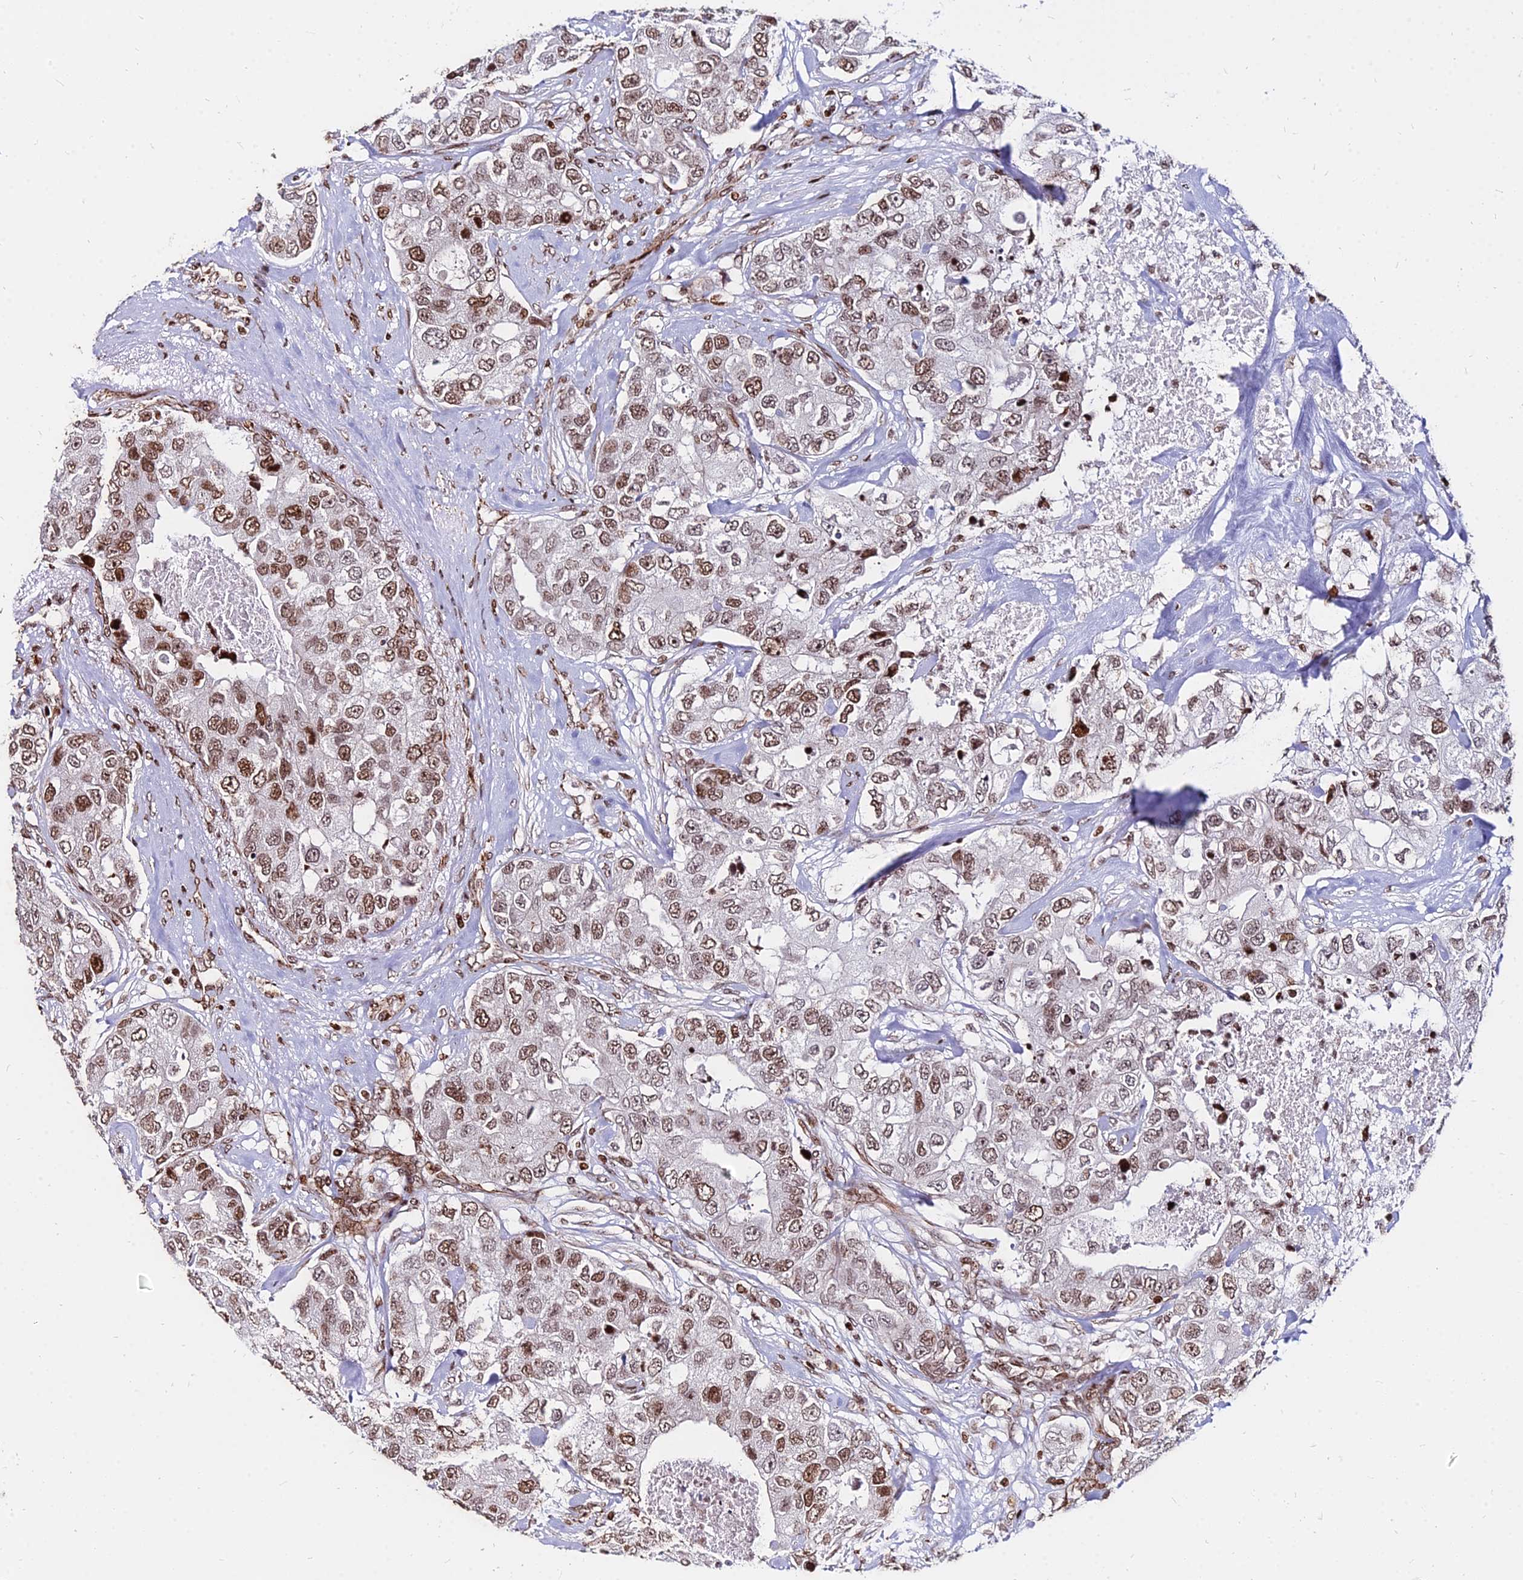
{"staining": {"intensity": "moderate", "quantity": ">75%", "location": "nuclear"}, "tissue": "breast cancer", "cell_type": "Tumor cells", "image_type": "cancer", "snomed": [{"axis": "morphology", "description": "Duct carcinoma"}, {"axis": "topography", "description": "Breast"}], "caption": "Breast invasive ductal carcinoma was stained to show a protein in brown. There is medium levels of moderate nuclear staining in approximately >75% of tumor cells.", "gene": "NYAP2", "patient": {"sex": "female", "age": 62}}